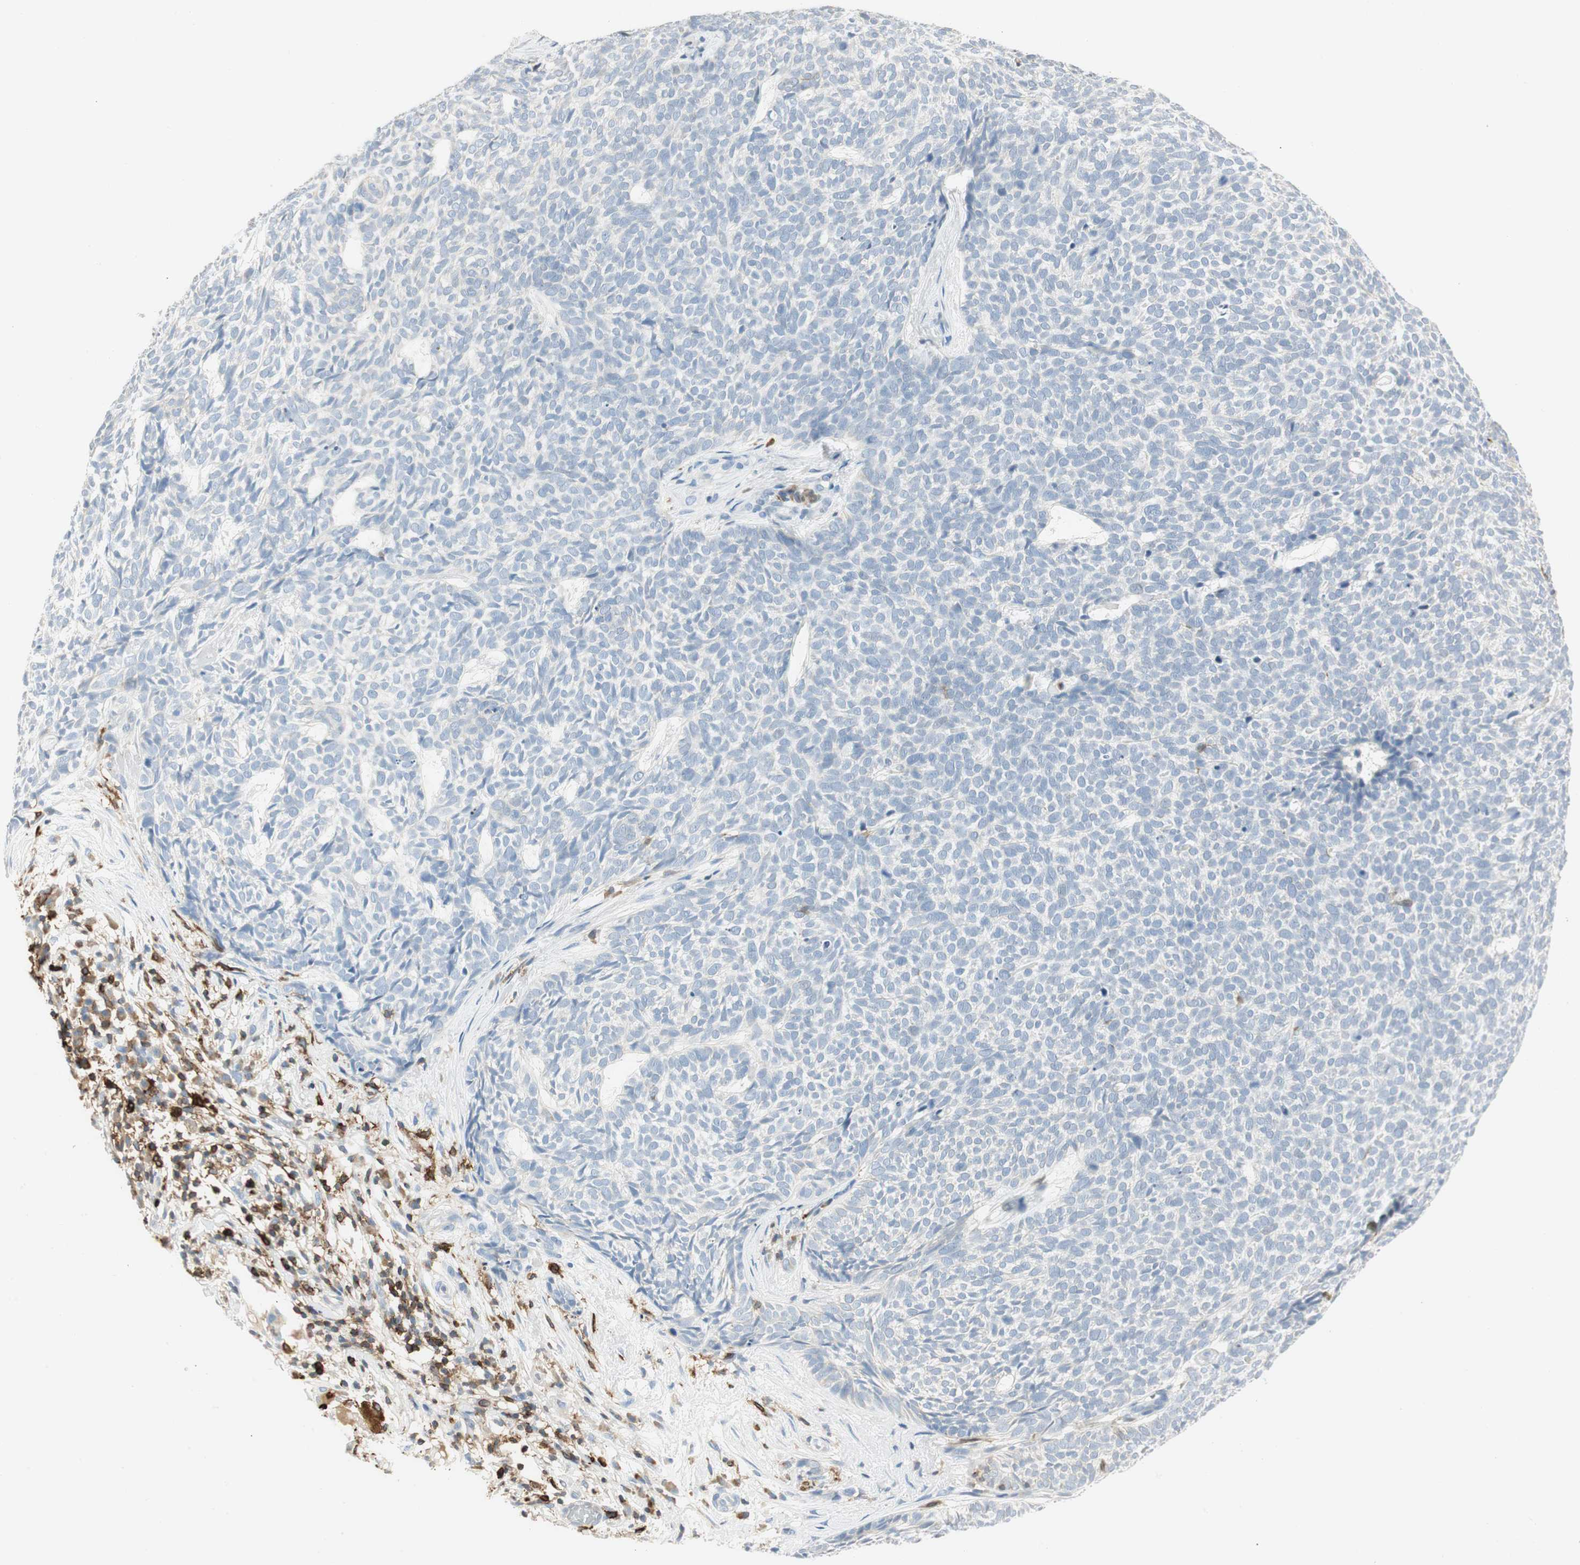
{"staining": {"intensity": "negative", "quantity": "none", "location": "none"}, "tissue": "skin cancer", "cell_type": "Tumor cells", "image_type": "cancer", "snomed": [{"axis": "morphology", "description": "Basal cell carcinoma"}, {"axis": "topography", "description": "Skin"}], "caption": "The immunohistochemistry (IHC) micrograph has no significant expression in tumor cells of skin cancer (basal cell carcinoma) tissue.", "gene": "ITGB2", "patient": {"sex": "female", "age": 84}}